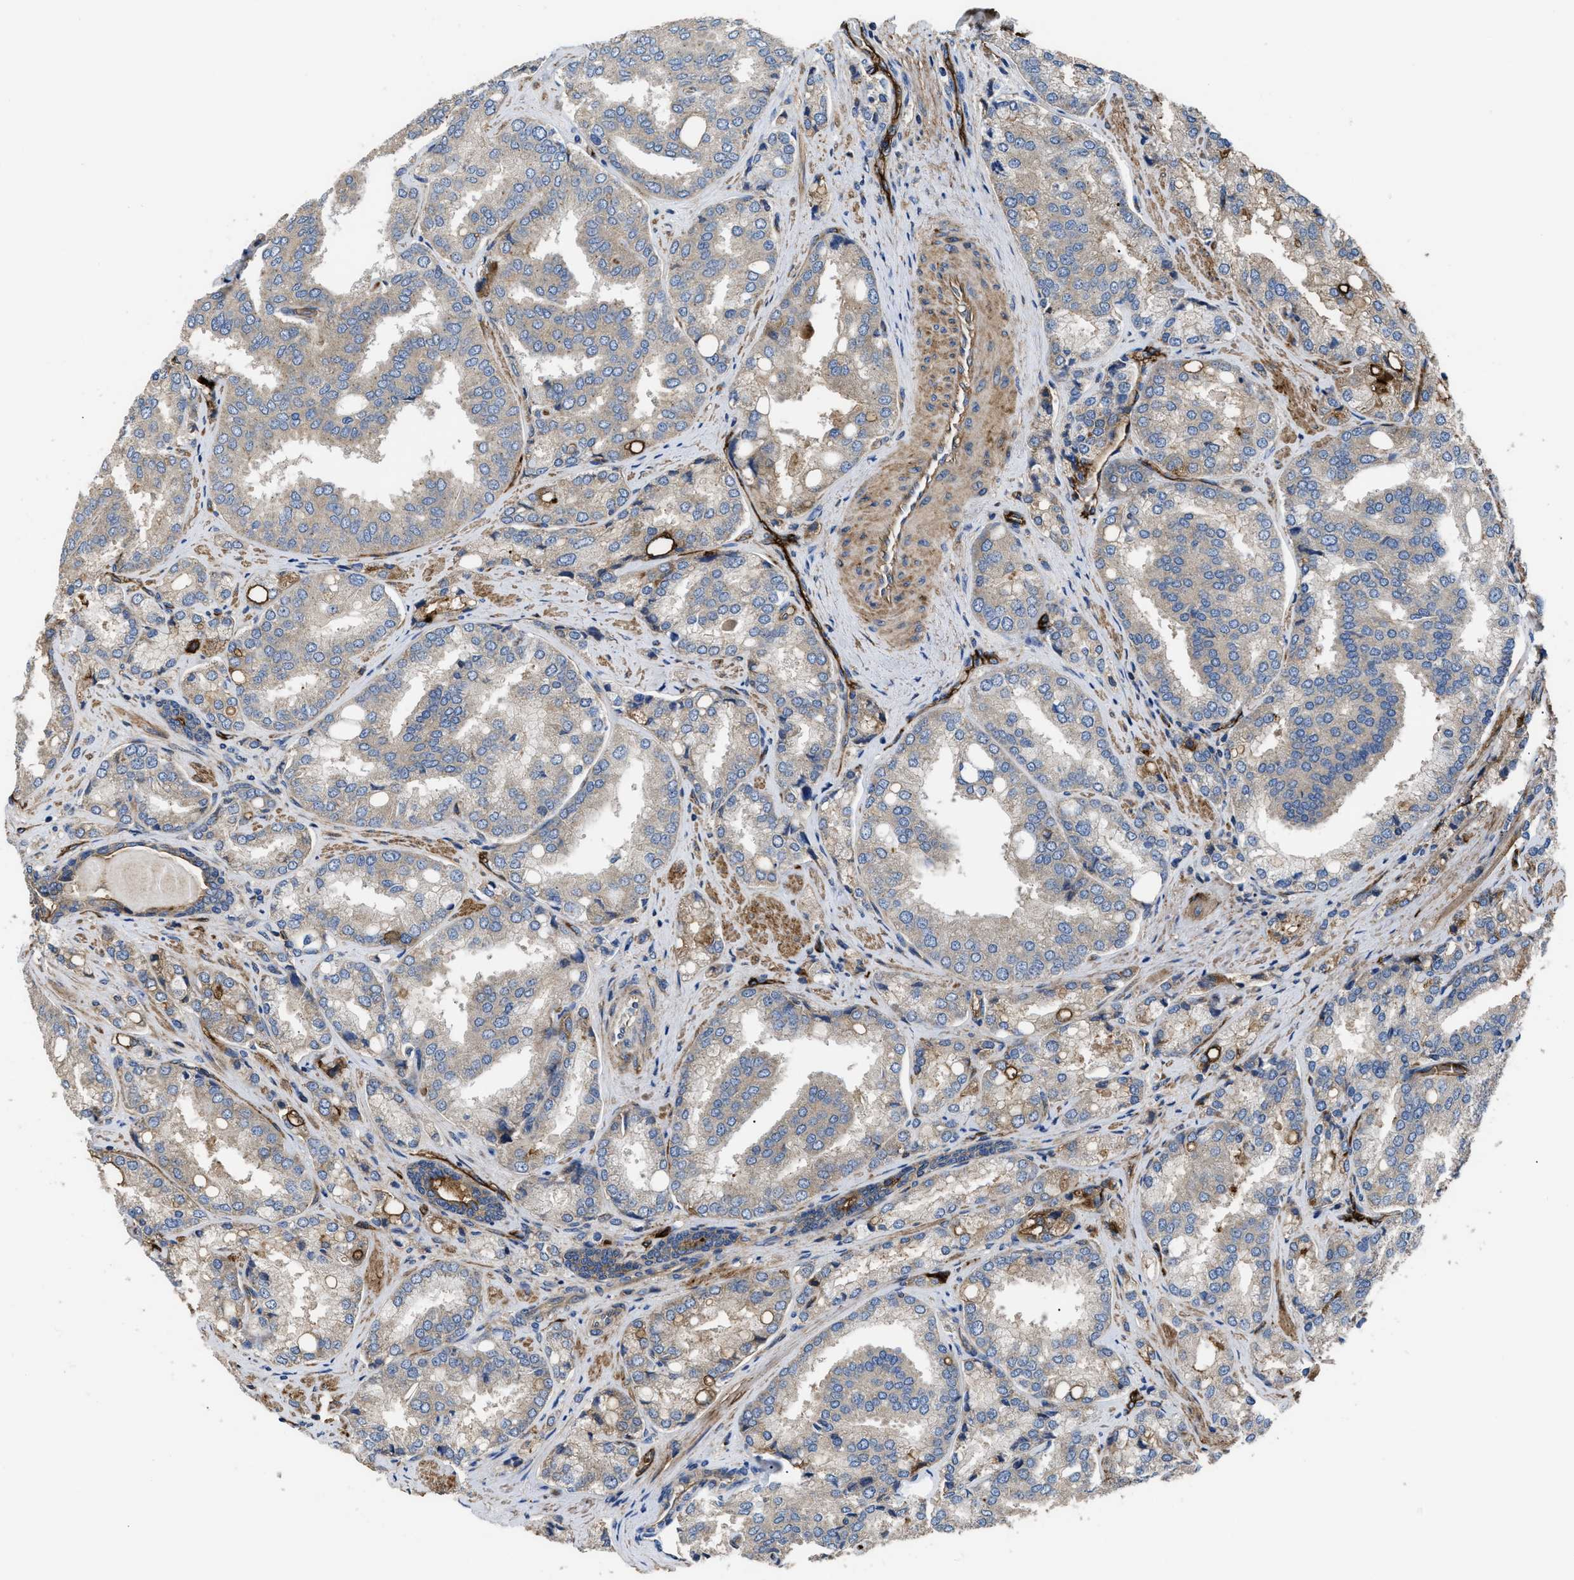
{"staining": {"intensity": "moderate", "quantity": "<25%", "location": "cytoplasmic/membranous"}, "tissue": "prostate cancer", "cell_type": "Tumor cells", "image_type": "cancer", "snomed": [{"axis": "morphology", "description": "Adenocarcinoma, High grade"}, {"axis": "topography", "description": "Prostate"}], "caption": "Brown immunohistochemical staining in prostate cancer shows moderate cytoplasmic/membranous expression in approximately <25% of tumor cells.", "gene": "NT5E", "patient": {"sex": "male", "age": 50}}